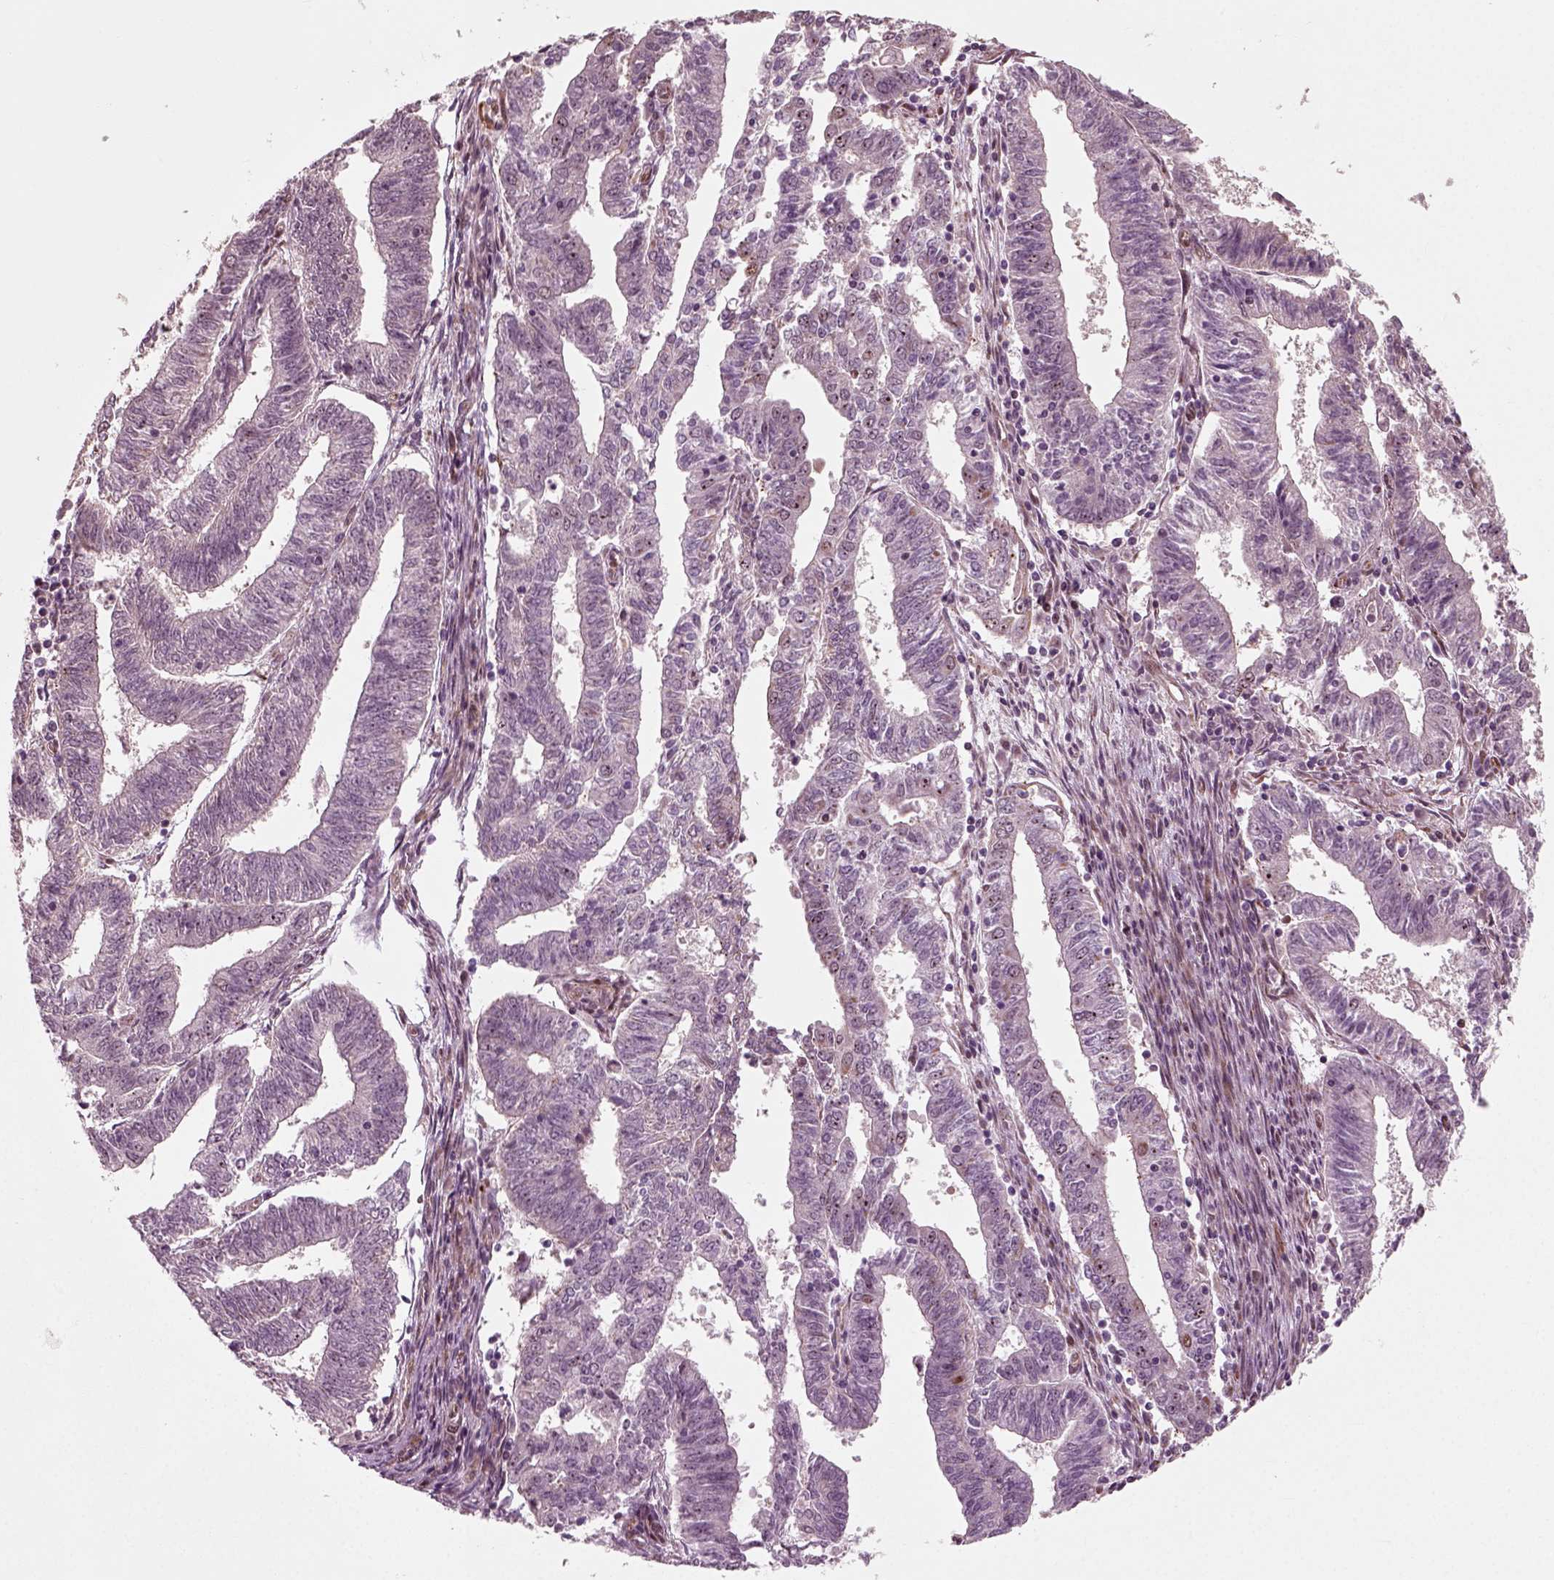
{"staining": {"intensity": "negative", "quantity": "none", "location": "none"}, "tissue": "endometrial cancer", "cell_type": "Tumor cells", "image_type": "cancer", "snomed": [{"axis": "morphology", "description": "Adenocarcinoma, NOS"}, {"axis": "topography", "description": "Endometrium"}], "caption": "This is an immunohistochemistry (IHC) photomicrograph of human endometrial adenocarcinoma. There is no expression in tumor cells.", "gene": "CDC14A", "patient": {"sex": "female", "age": 82}}